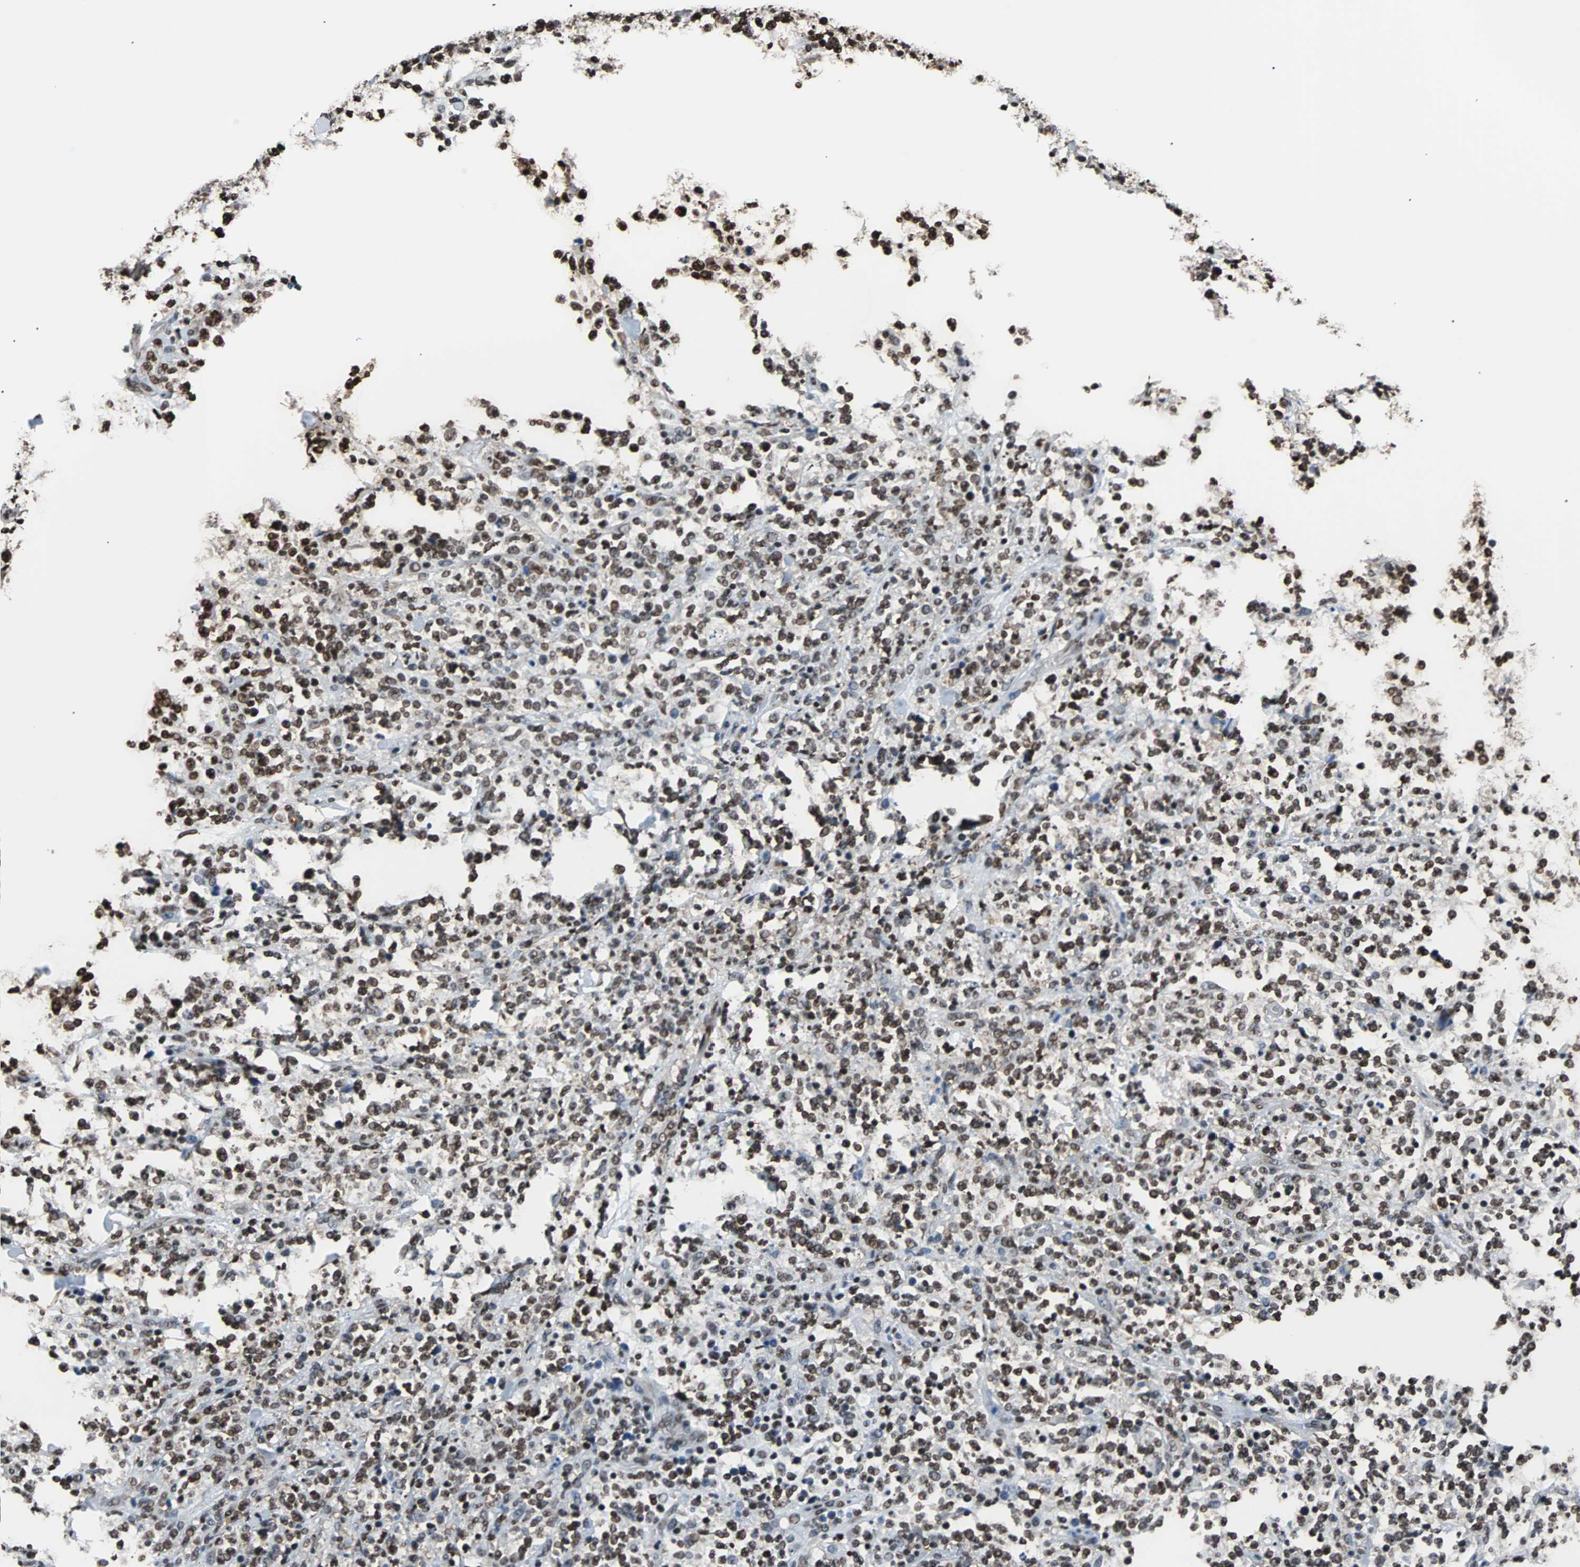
{"staining": {"intensity": "strong", "quantity": ">75%", "location": "cytoplasmic/membranous,nuclear"}, "tissue": "lymphoma", "cell_type": "Tumor cells", "image_type": "cancer", "snomed": [{"axis": "morphology", "description": "Malignant lymphoma, non-Hodgkin's type, High grade"}, {"axis": "topography", "description": "Soft tissue"}], "caption": "This is an image of immunohistochemistry staining of lymphoma, which shows strong staining in the cytoplasmic/membranous and nuclear of tumor cells.", "gene": "FUBP1", "patient": {"sex": "male", "age": 18}}